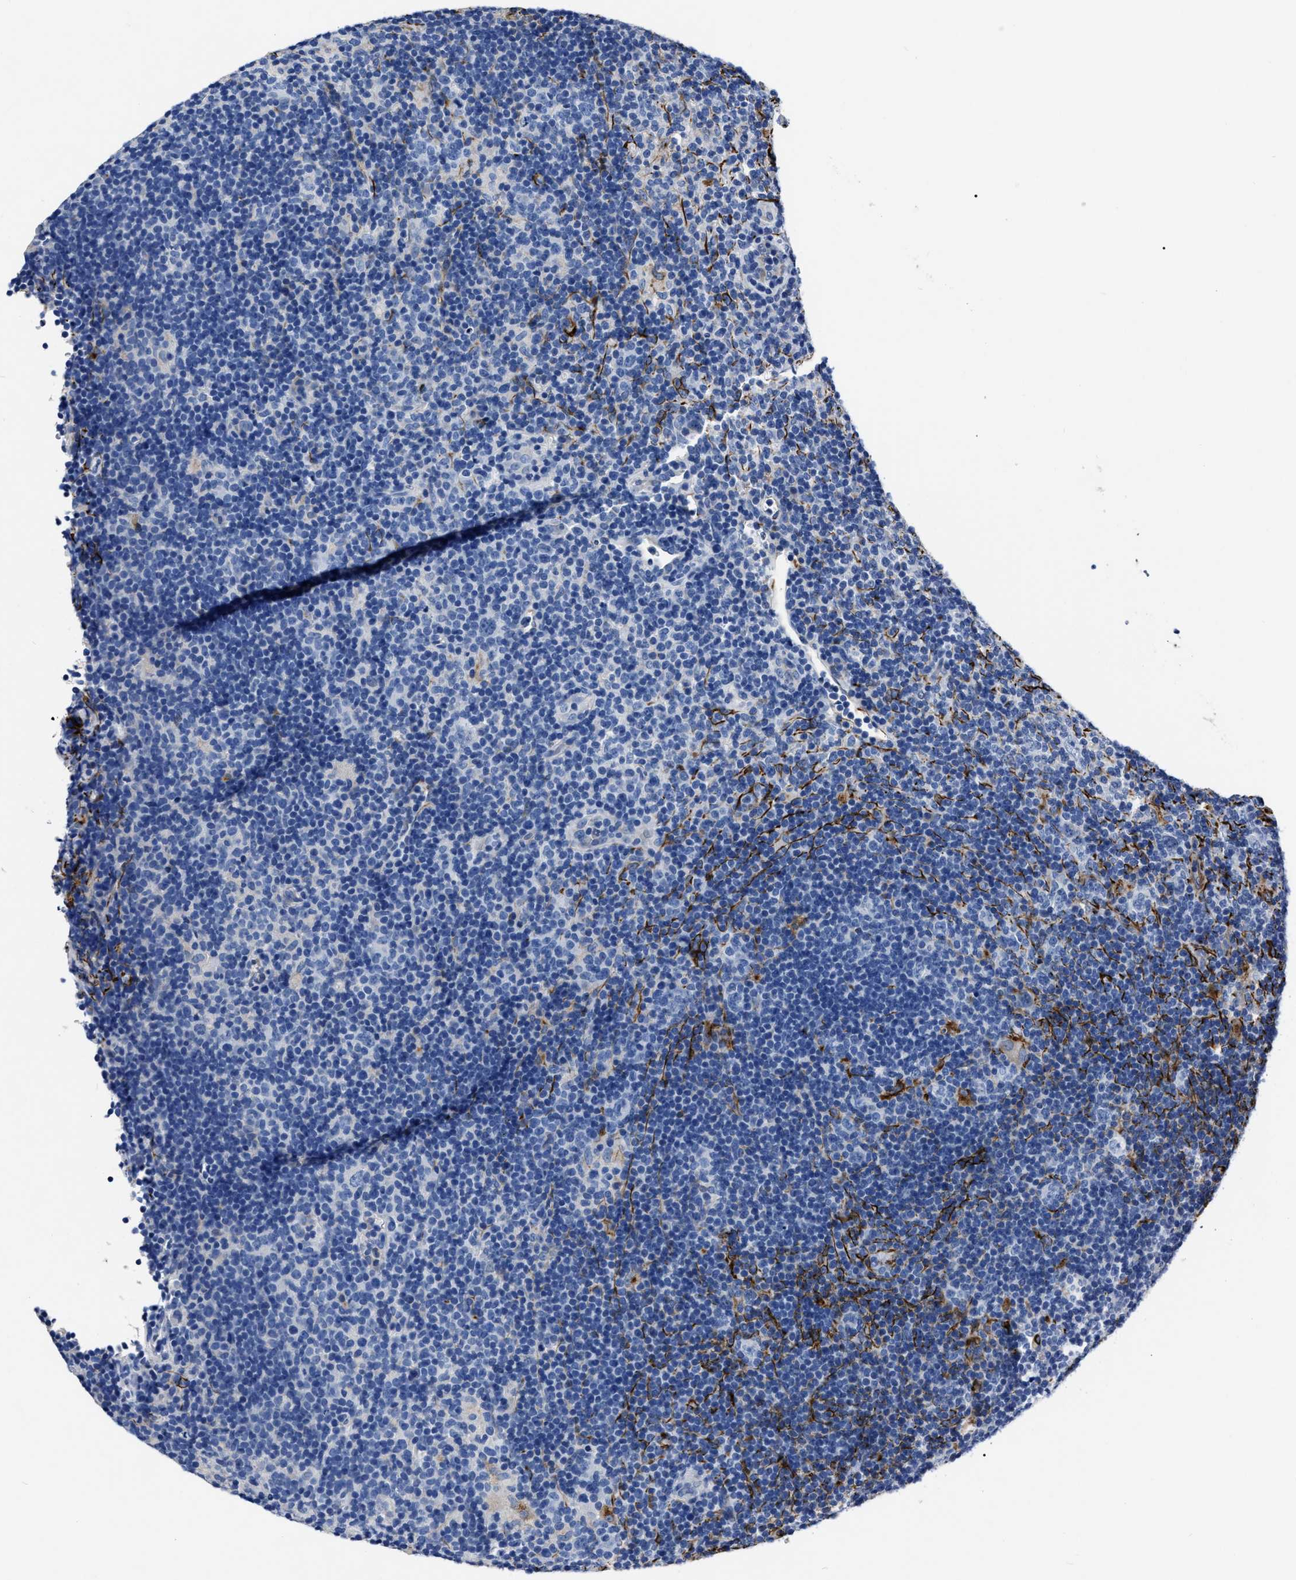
{"staining": {"intensity": "negative", "quantity": "none", "location": "none"}, "tissue": "lymphoma", "cell_type": "Tumor cells", "image_type": "cancer", "snomed": [{"axis": "morphology", "description": "Hodgkin's disease, NOS"}, {"axis": "topography", "description": "Lymph node"}], "caption": "Micrograph shows no protein positivity in tumor cells of Hodgkin's disease tissue.", "gene": "OR10G3", "patient": {"sex": "female", "age": 57}}